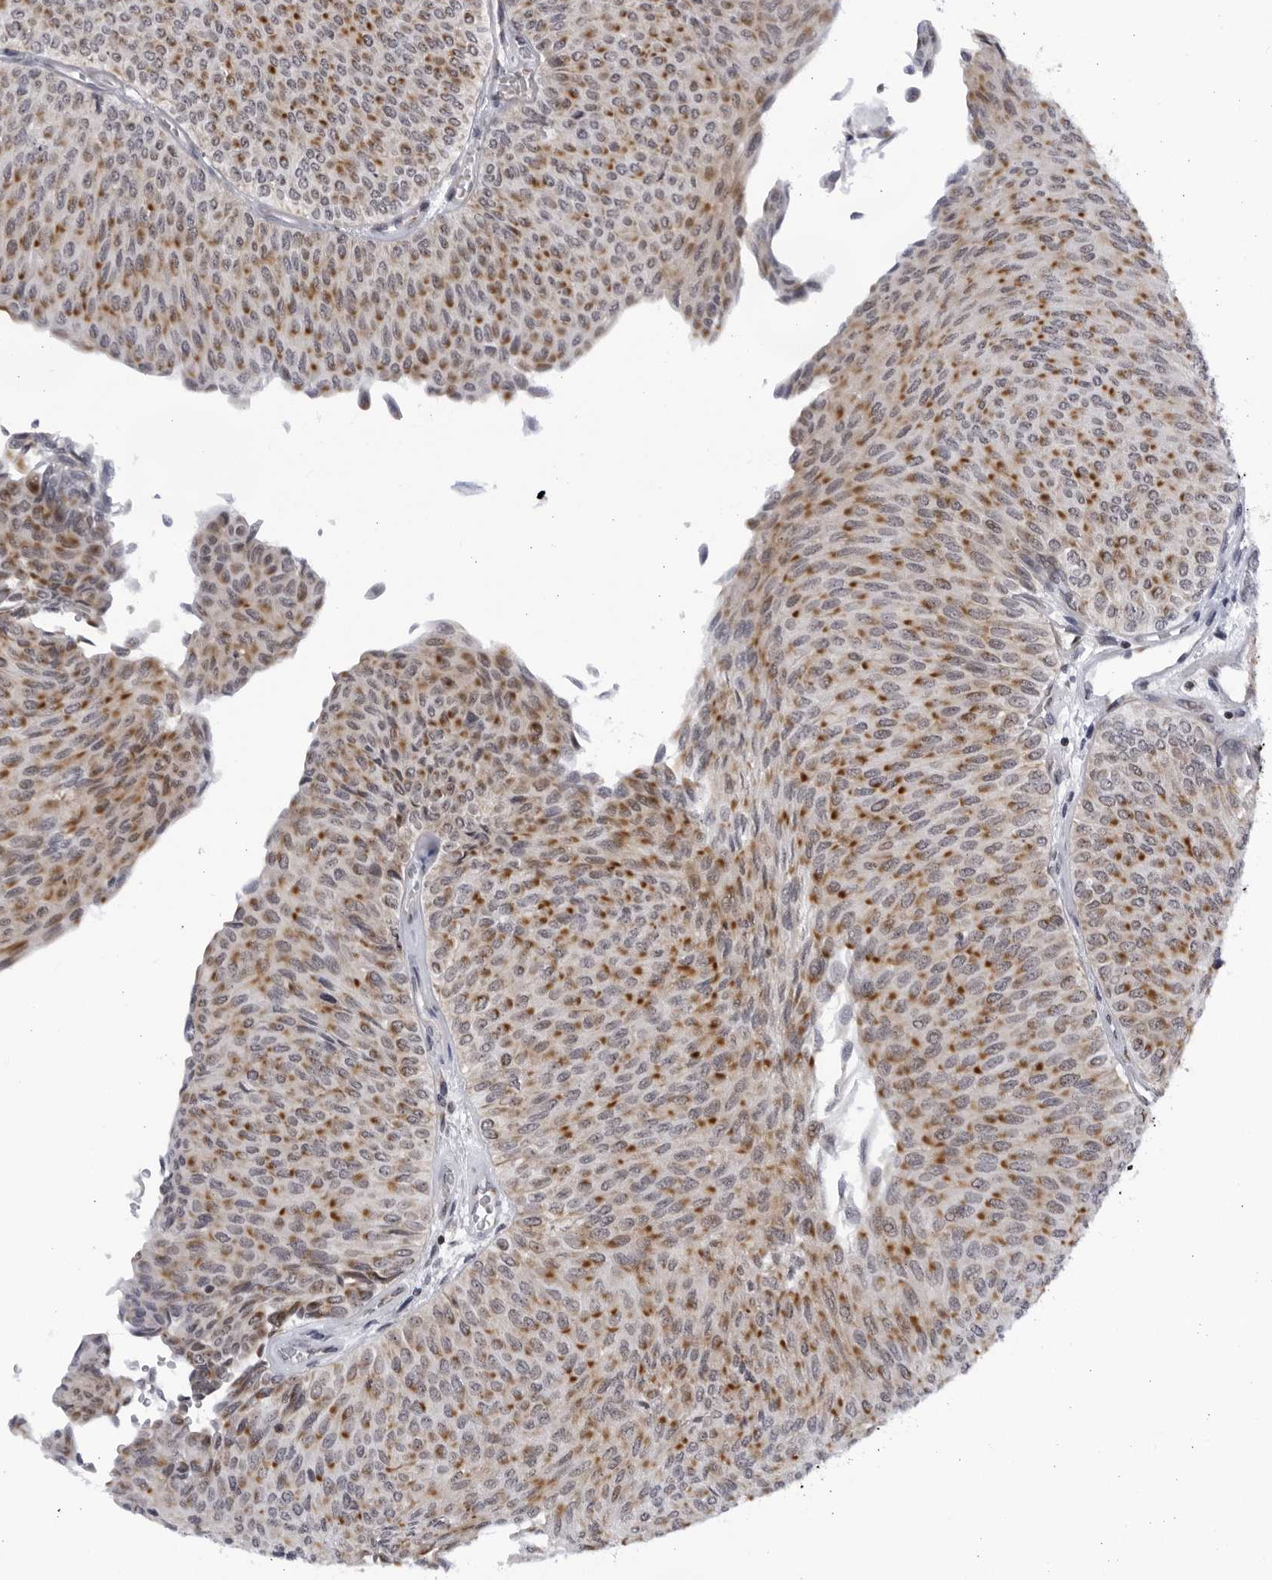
{"staining": {"intensity": "moderate", "quantity": ">75%", "location": "cytoplasmic/membranous"}, "tissue": "urothelial cancer", "cell_type": "Tumor cells", "image_type": "cancer", "snomed": [{"axis": "morphology", "description": "Urothelial carcinoma, Low grade"}, {"axis": "topography", "description": "Urinary bladder"}], "caption": "This histopathology image displays IHC staining of urothelial cancer, with medium moderate cytoplasmic/membranous positivity in about >75% of tumor cells.", "gene": "SLC25A22", "patient": {"sex": "male", "age": 78}}